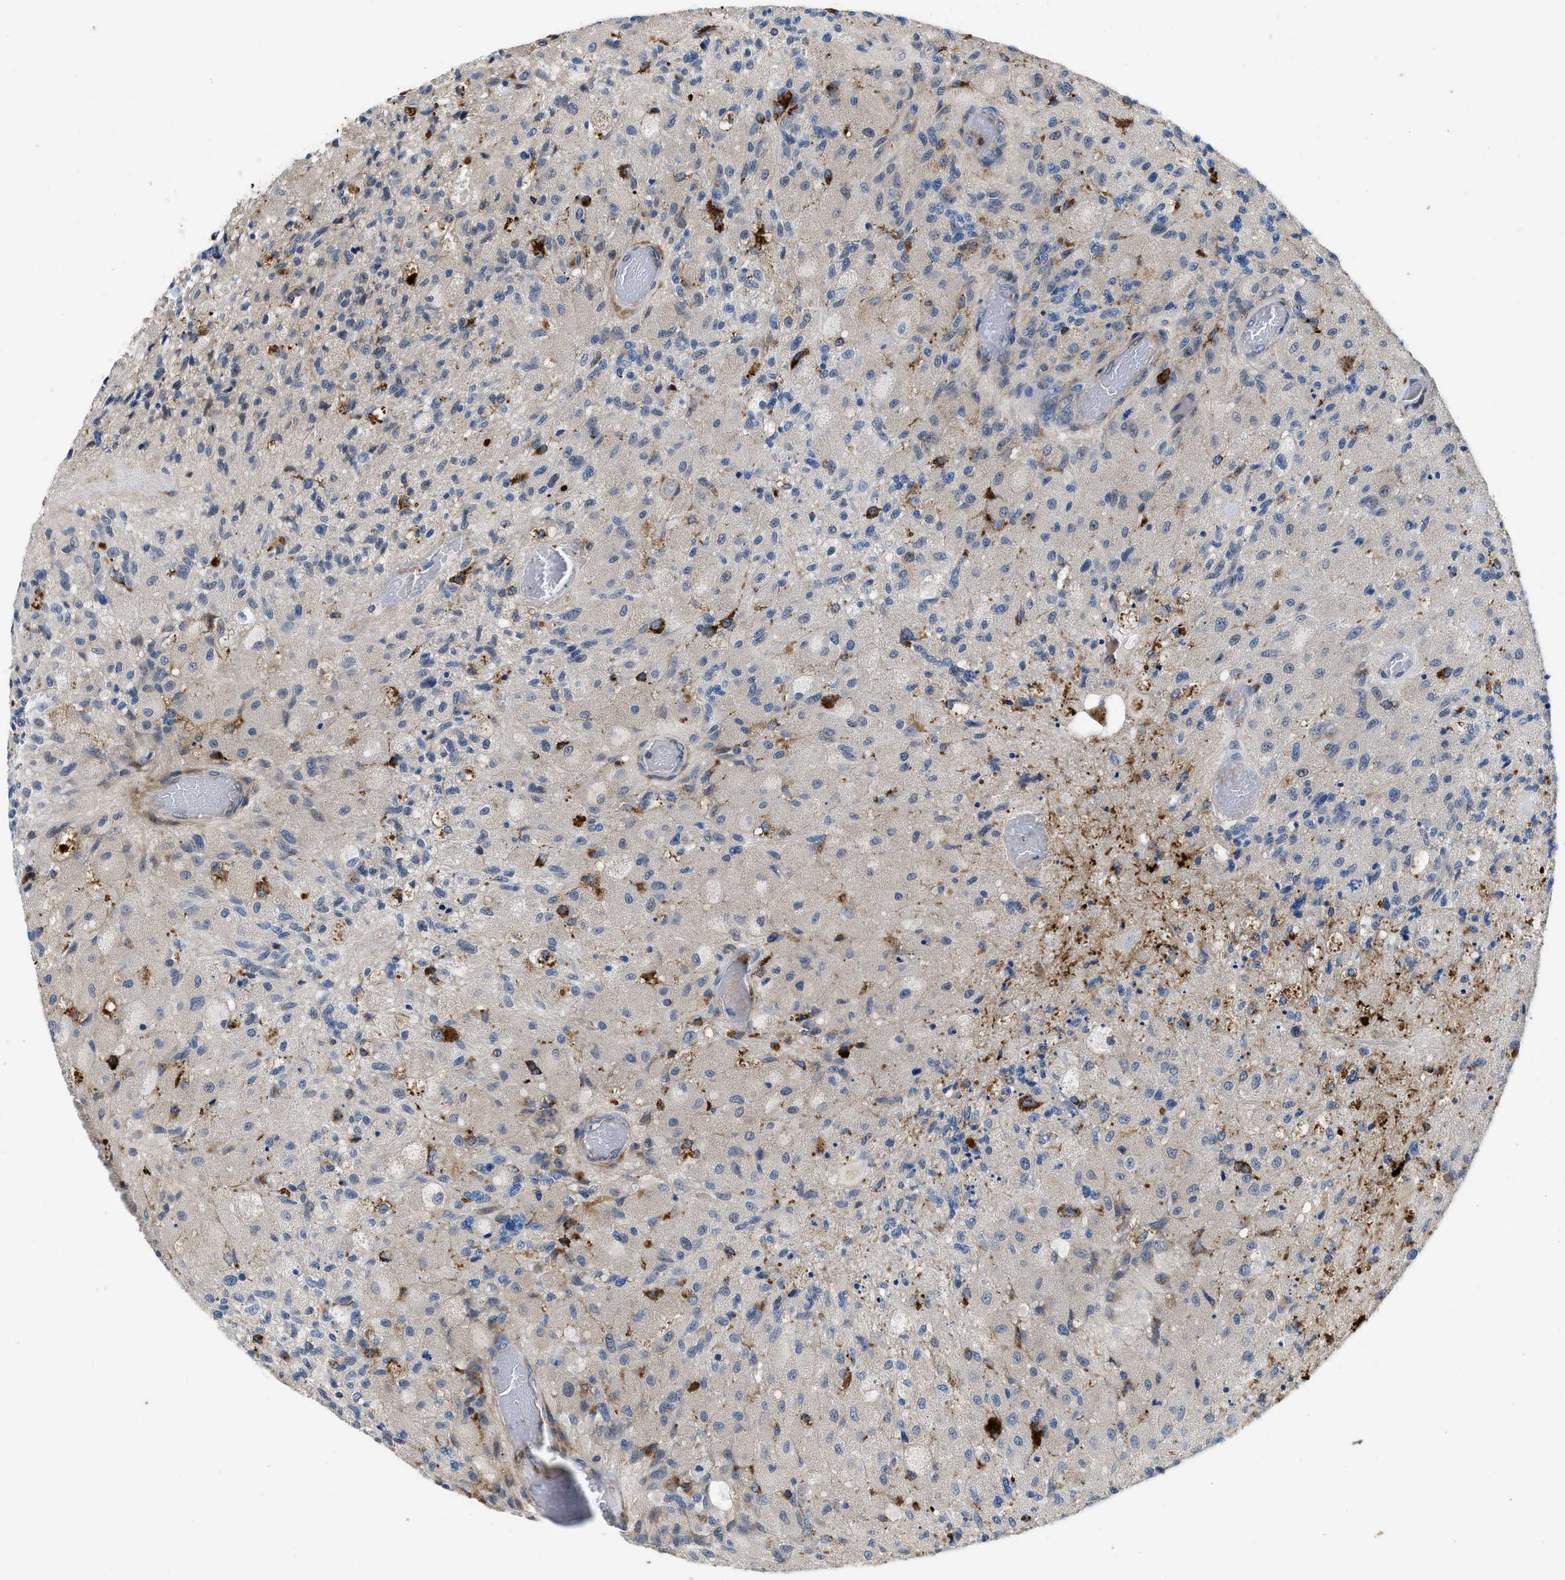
{"staining": {"intensity": "negative", "quantity": "none", "location": "none"}, "tissue": "glioma", "cell_type": "Tumor cells", "image_type": "cancer", "snomed": [{"axis": "morphology", "description": "Normal tissue, NOS"}, {"axis": "morphology", "description": "Glioma, malignant, High grade"}, {"axis": "topography", "description": "Cerebral cortex"}], "caption": "Immunohistochemistry of human malignant high-grade glioma demonstrates no staining in tumor cells. (Stains: DAB (3,3'-diaminobenzidine) immunohistochemistry with hematoxylin counter stain, Microscopy: brightfield microscopy at high magnification).", "gene": "ENPP4", "patient": {"sex": "male", "age": 77}}